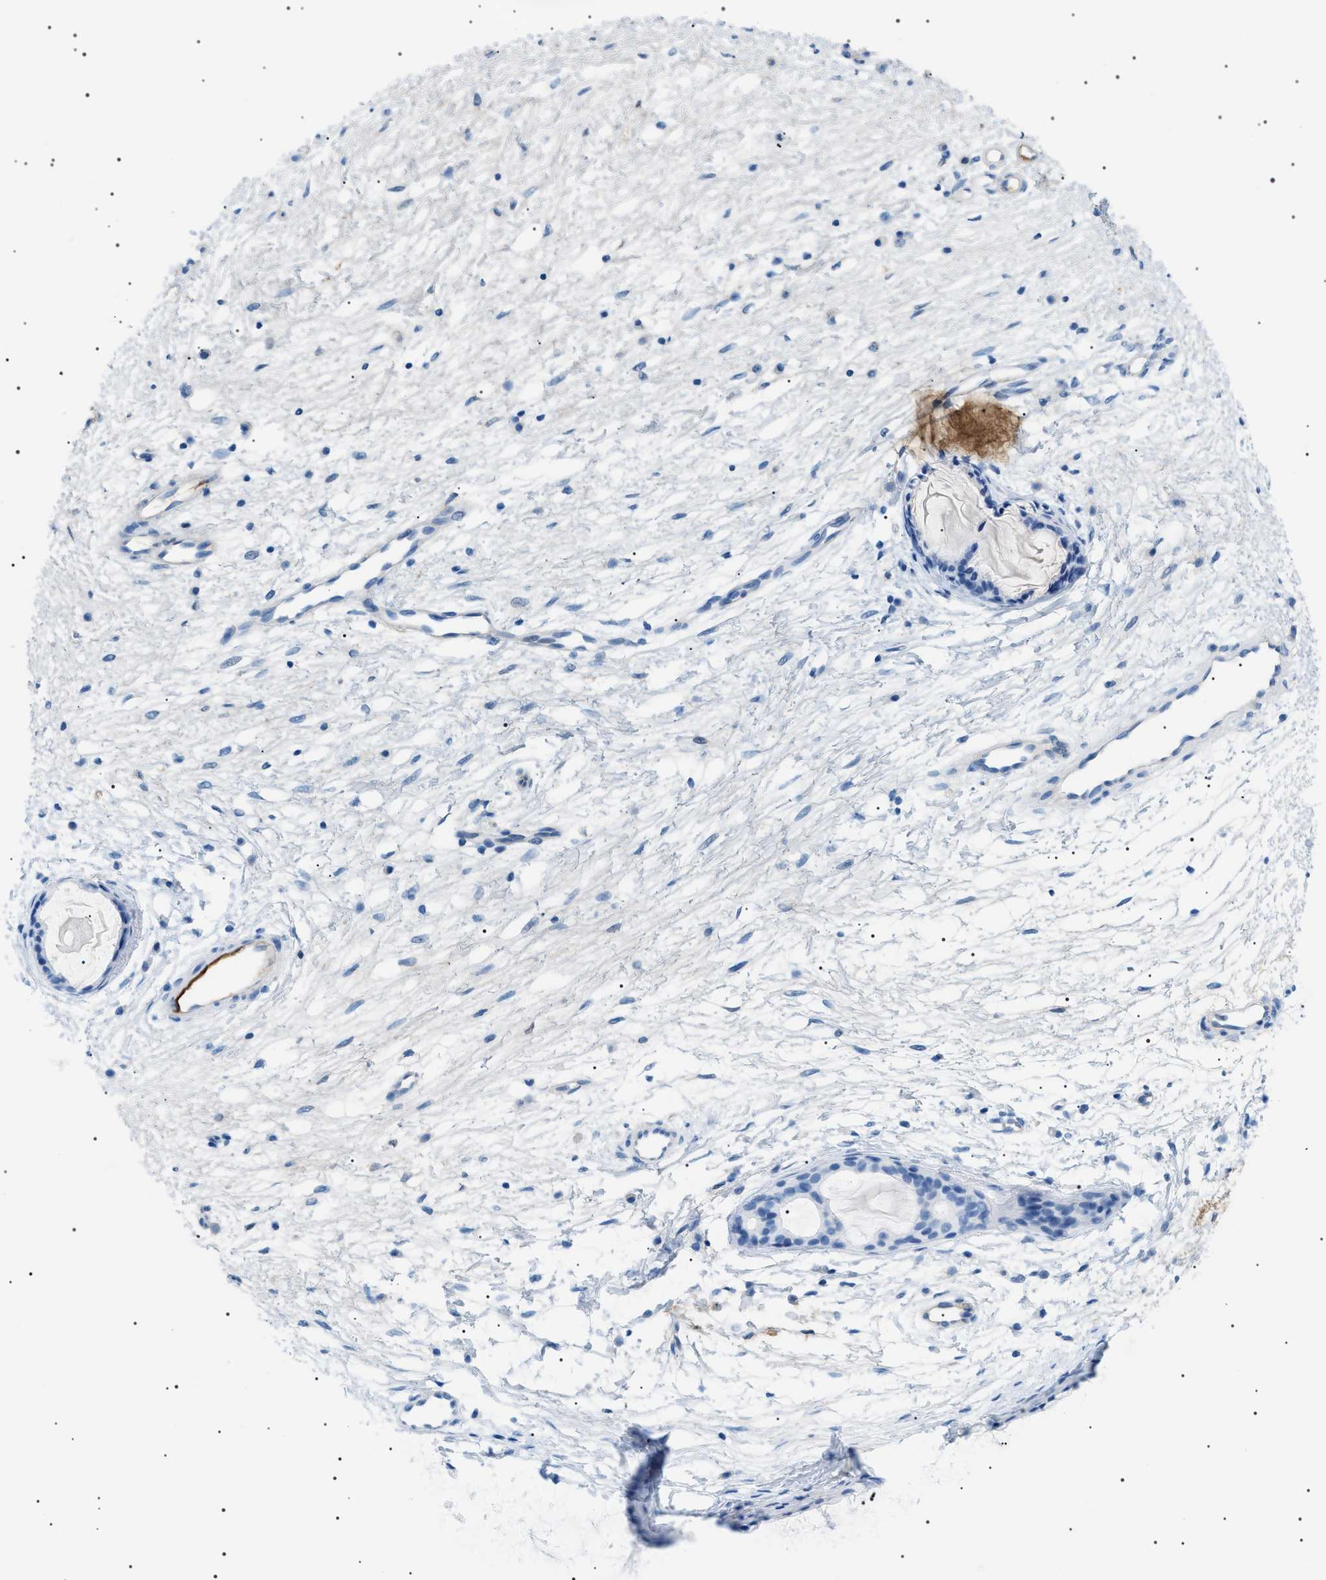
{"staining": {"intensity": "negative", "quantity": "none", "location": "none"}, "tissue": "nasopharynx", "cell_type": "Respiratory epithelial cells", "image_type": "normal", "snomed": [{"axis": "morphology", "description": "Normal tissue, NOS"}, {"axis": "topography", "description": "Nasopharynx"}], "caption": "A high-resolution image shows IHC staining of benign nasopharynx, which demonstrates no significant staining in respiratory epithelial cells. Nuclei are stained in blue.", "gene": "LPA", "patient": {"sex": "male", "age": 21}}